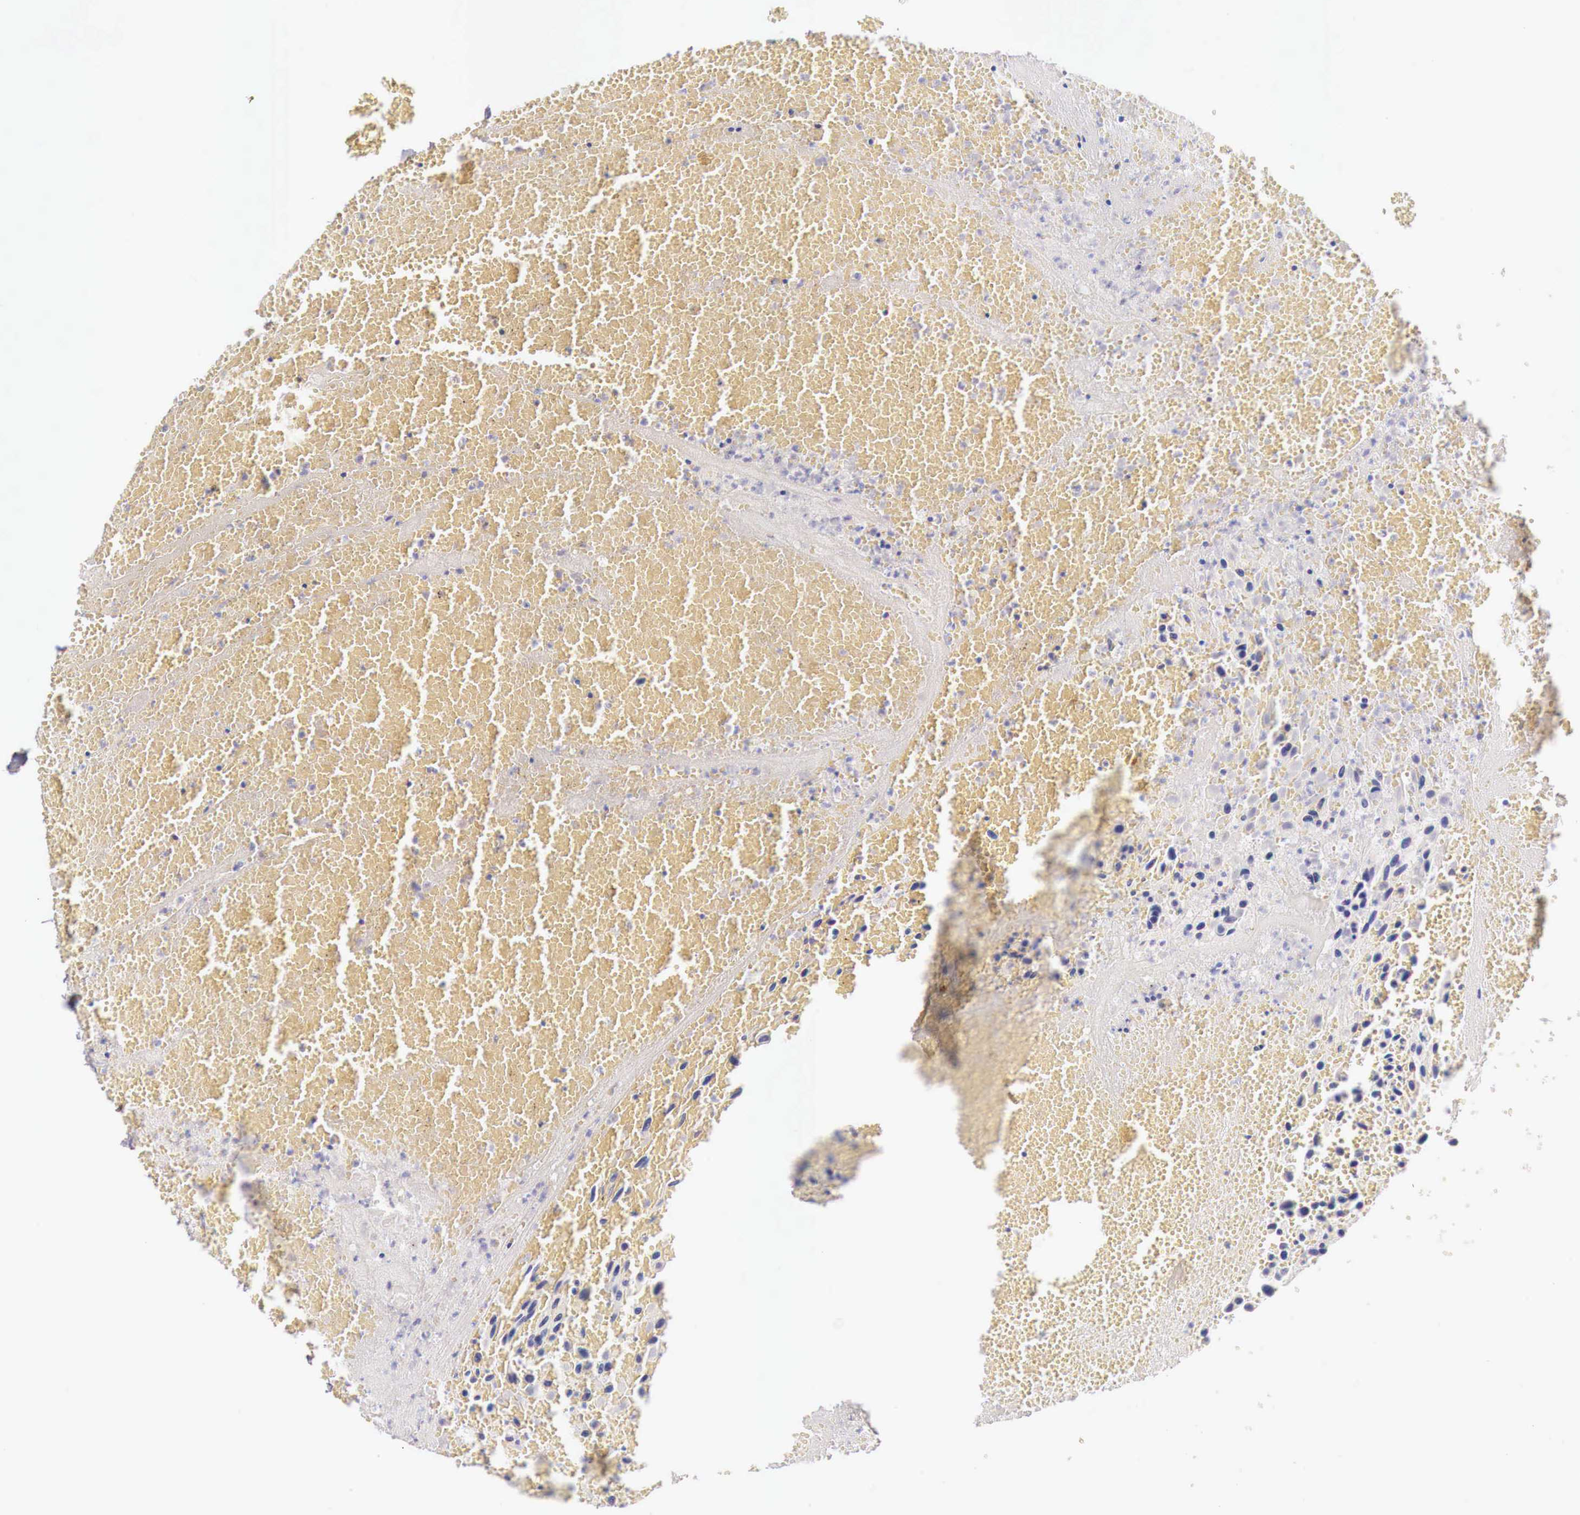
{"staining": {"intensity": "weak", "quantity": "<25%", "location": "cytoplasmic/membranous"}, "tissue": "urothelial cancer", "cell_type": "Tumor cells", "image_type": "cancer", "snomed": [{"axis": "morphology", "description": "Urothelial carcinoma, High grade"}, {"axis": "topography", "description": "Urinary bladder"}], "caption": "This is an immunohistochemistry micrograph of urothelial cancer. There is no expression in tumor cells.", "gene": "IDH3G", "patient": {"sex": "male", "age": 66}}